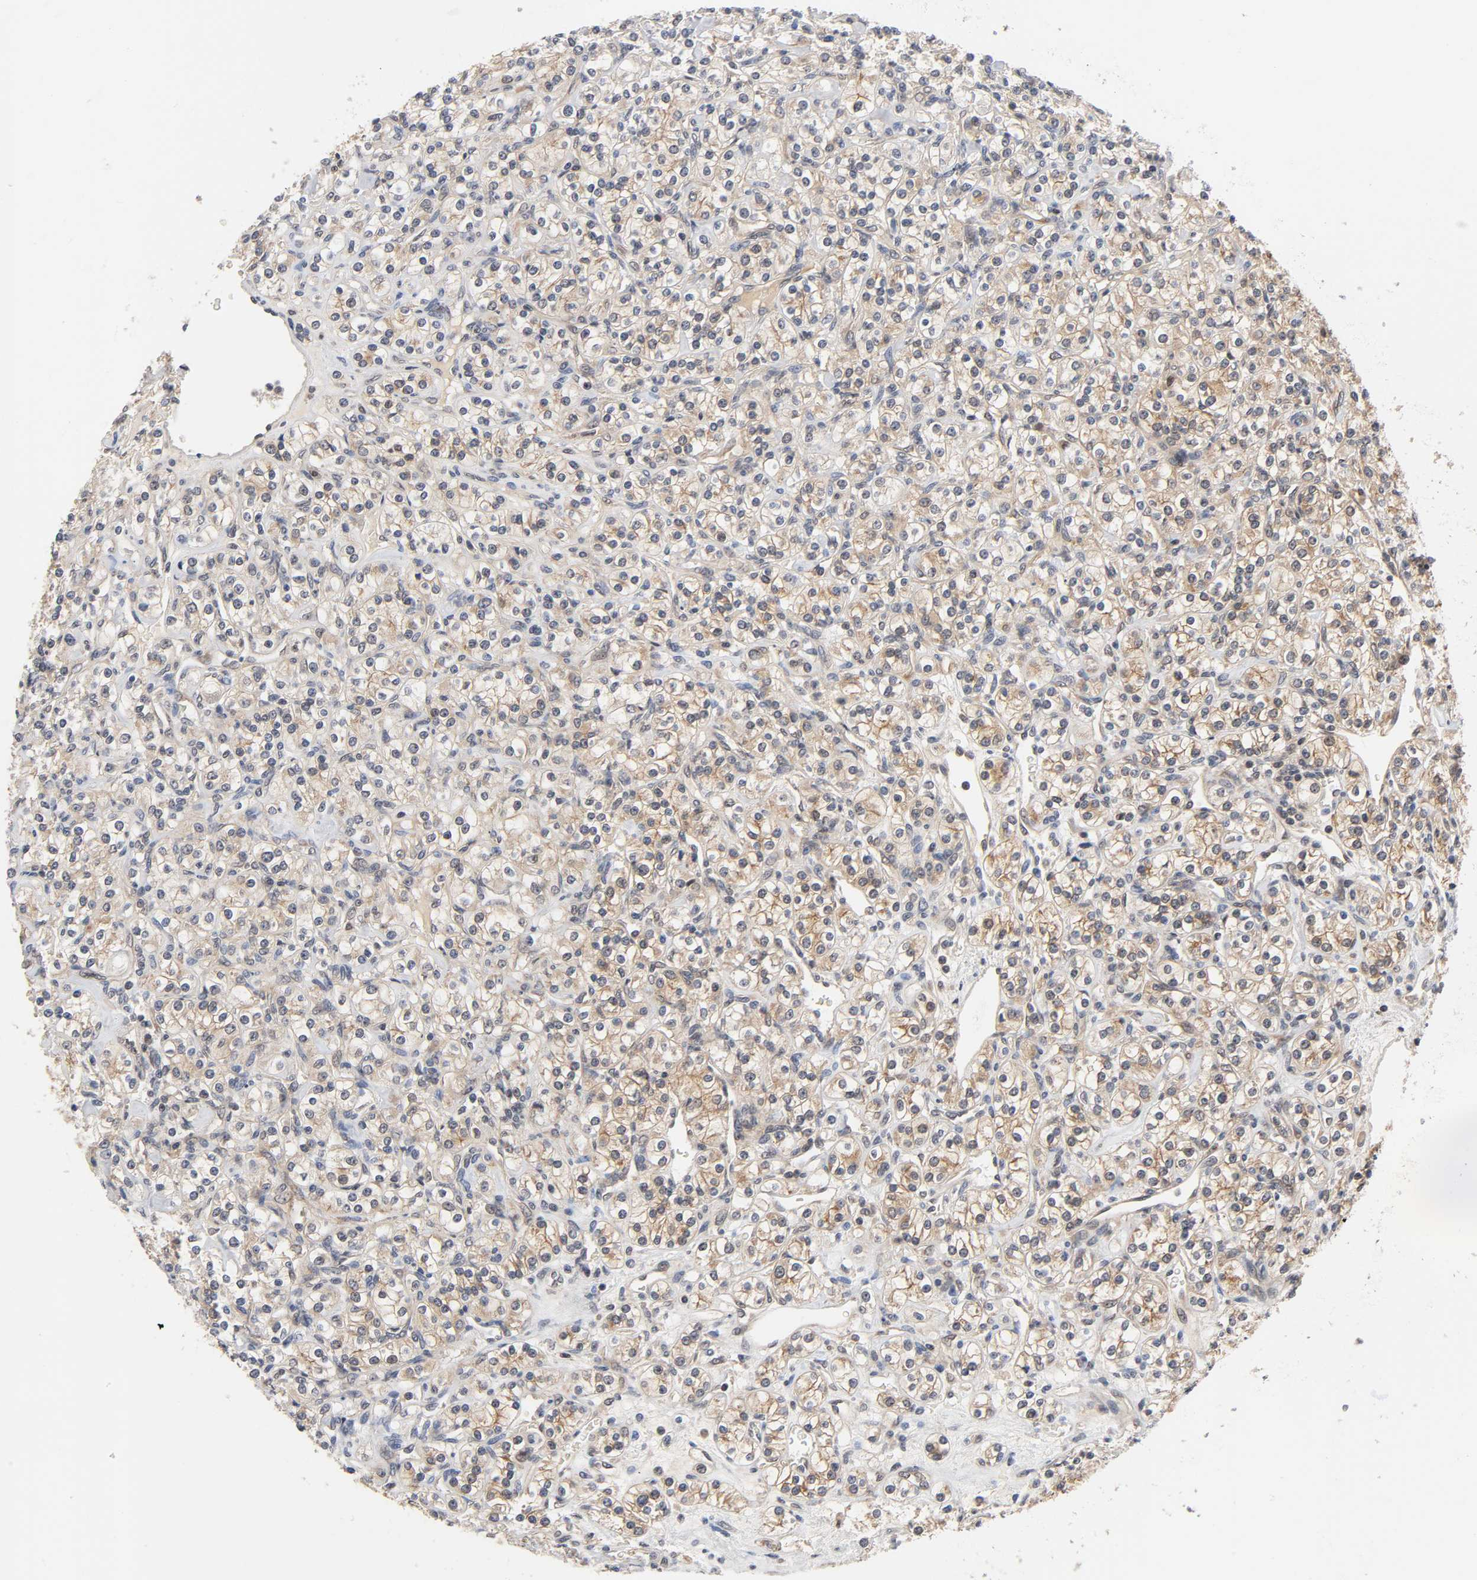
{"staining": {"intensity": "weak", "quantity": "25%-75%", "location": "cytoplasmic/membranous"}, "tissue": "renal cancer", "cell_type": "Tumor cells", "image_type": "cancer", "snomed": [{"axis": "morphology", "description": "Adenocarcinoma, NOS"}, {"axis": "topography", "description": "Kidney"}], "caption": "Adenocarcinoma (renal) stained with a brown dye demonstrates weak cytoplasmic/membranous positive staining in approximately 25%-75% of tumor cells.", "gene": "PRKAB1", "patient": {"sex": "male", "age": 77}}